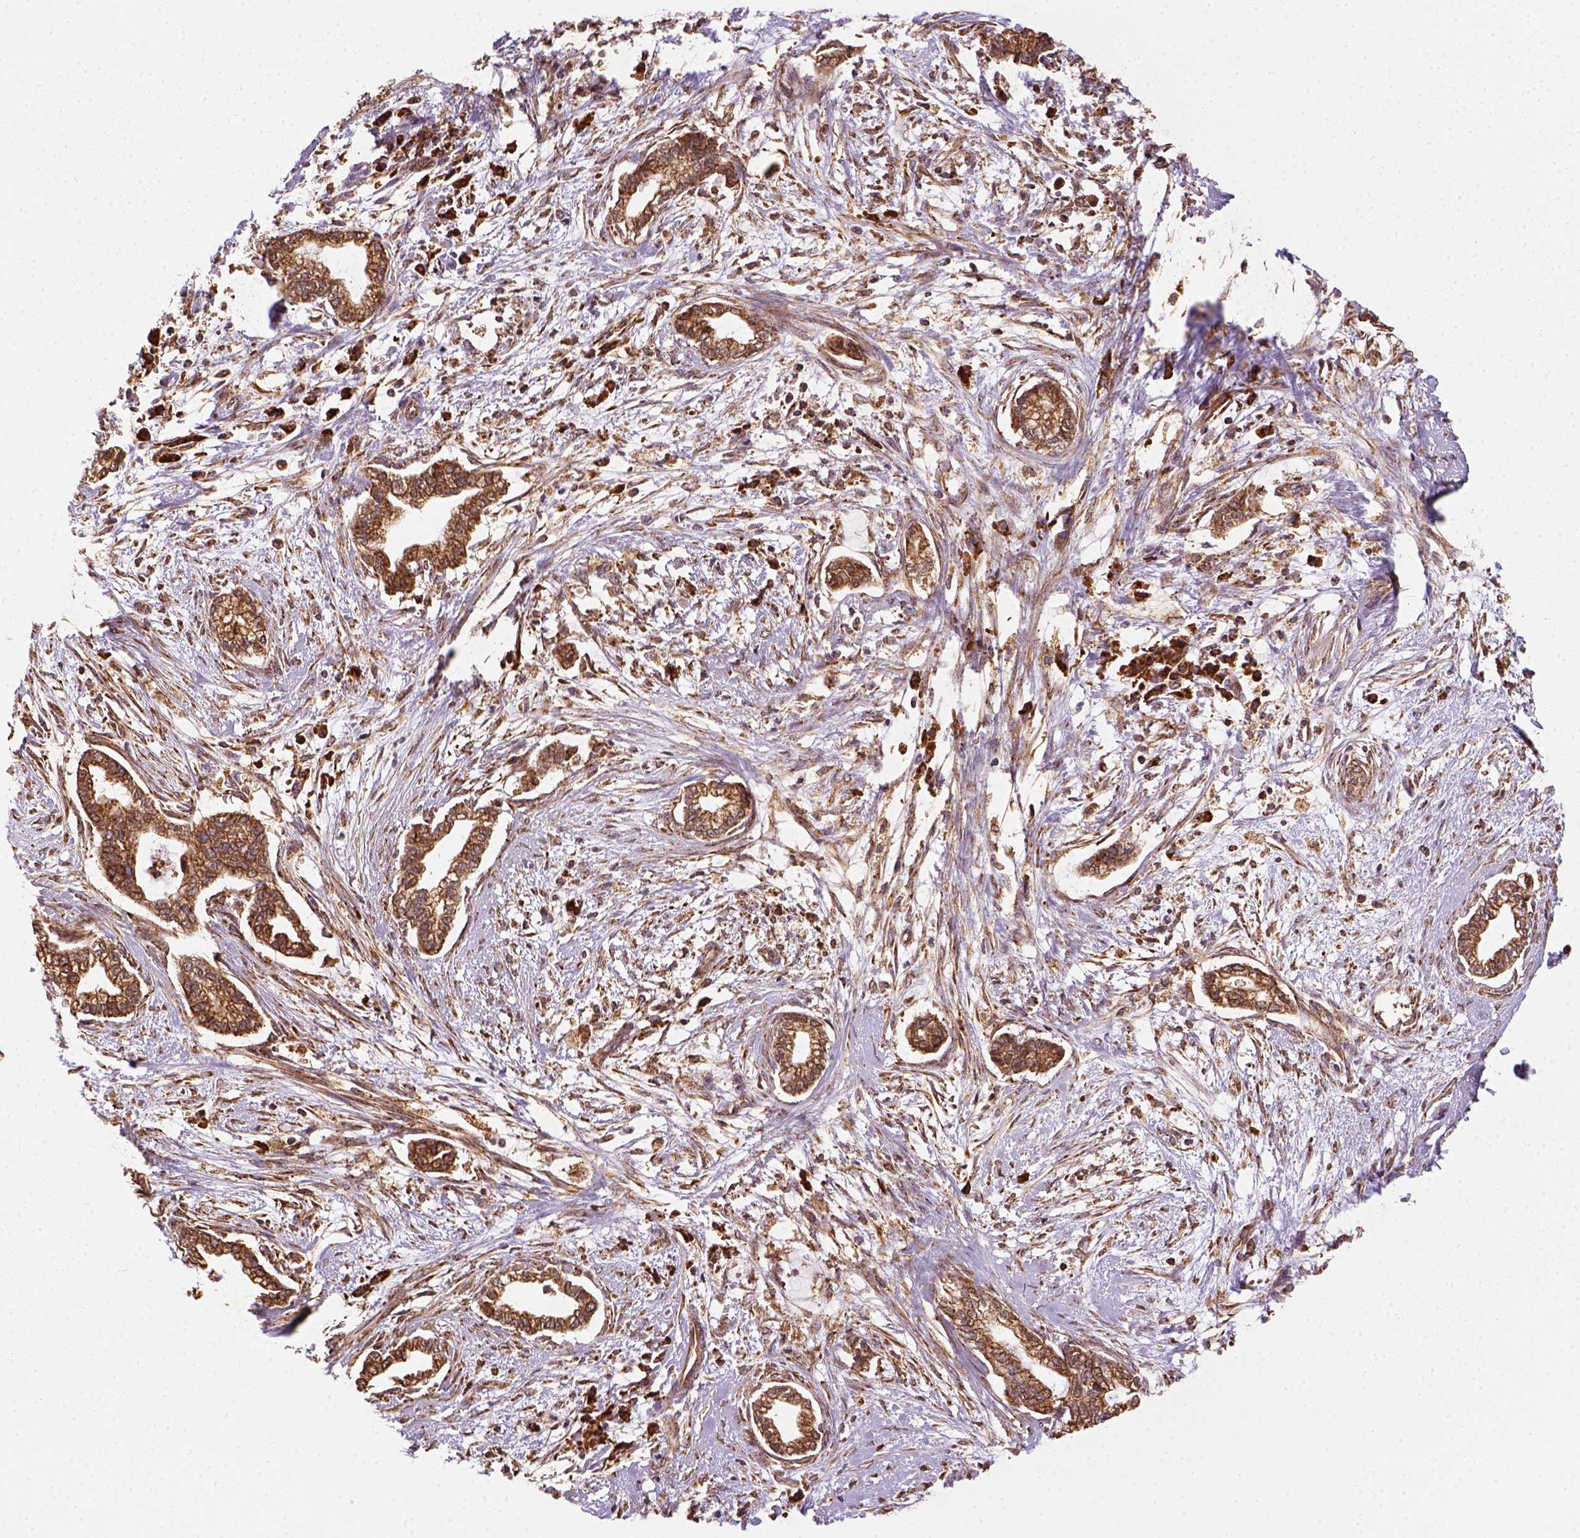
{"staining": {"intensity": "strong", "quantity": ">75%", "location": "cytoplasmic/membranous"}, "tissue": "cervical cancer", "cell_type": "Tumor cells", "image_type": "cancer", "snomed": [{"axis": "morphology", "description": "Adenocarcinoma, NOS"}, {"axis": "topography", "description": "Cervix"}], "caption": "Protein staining of adenocarcinoma (cervical) tissue demonstrates strong cytoplasmic/membranous expression in approximately >75% of tumor cells.", "gene": "MAPK8IP3", "patient": {"sex": "female", "age": 62}}